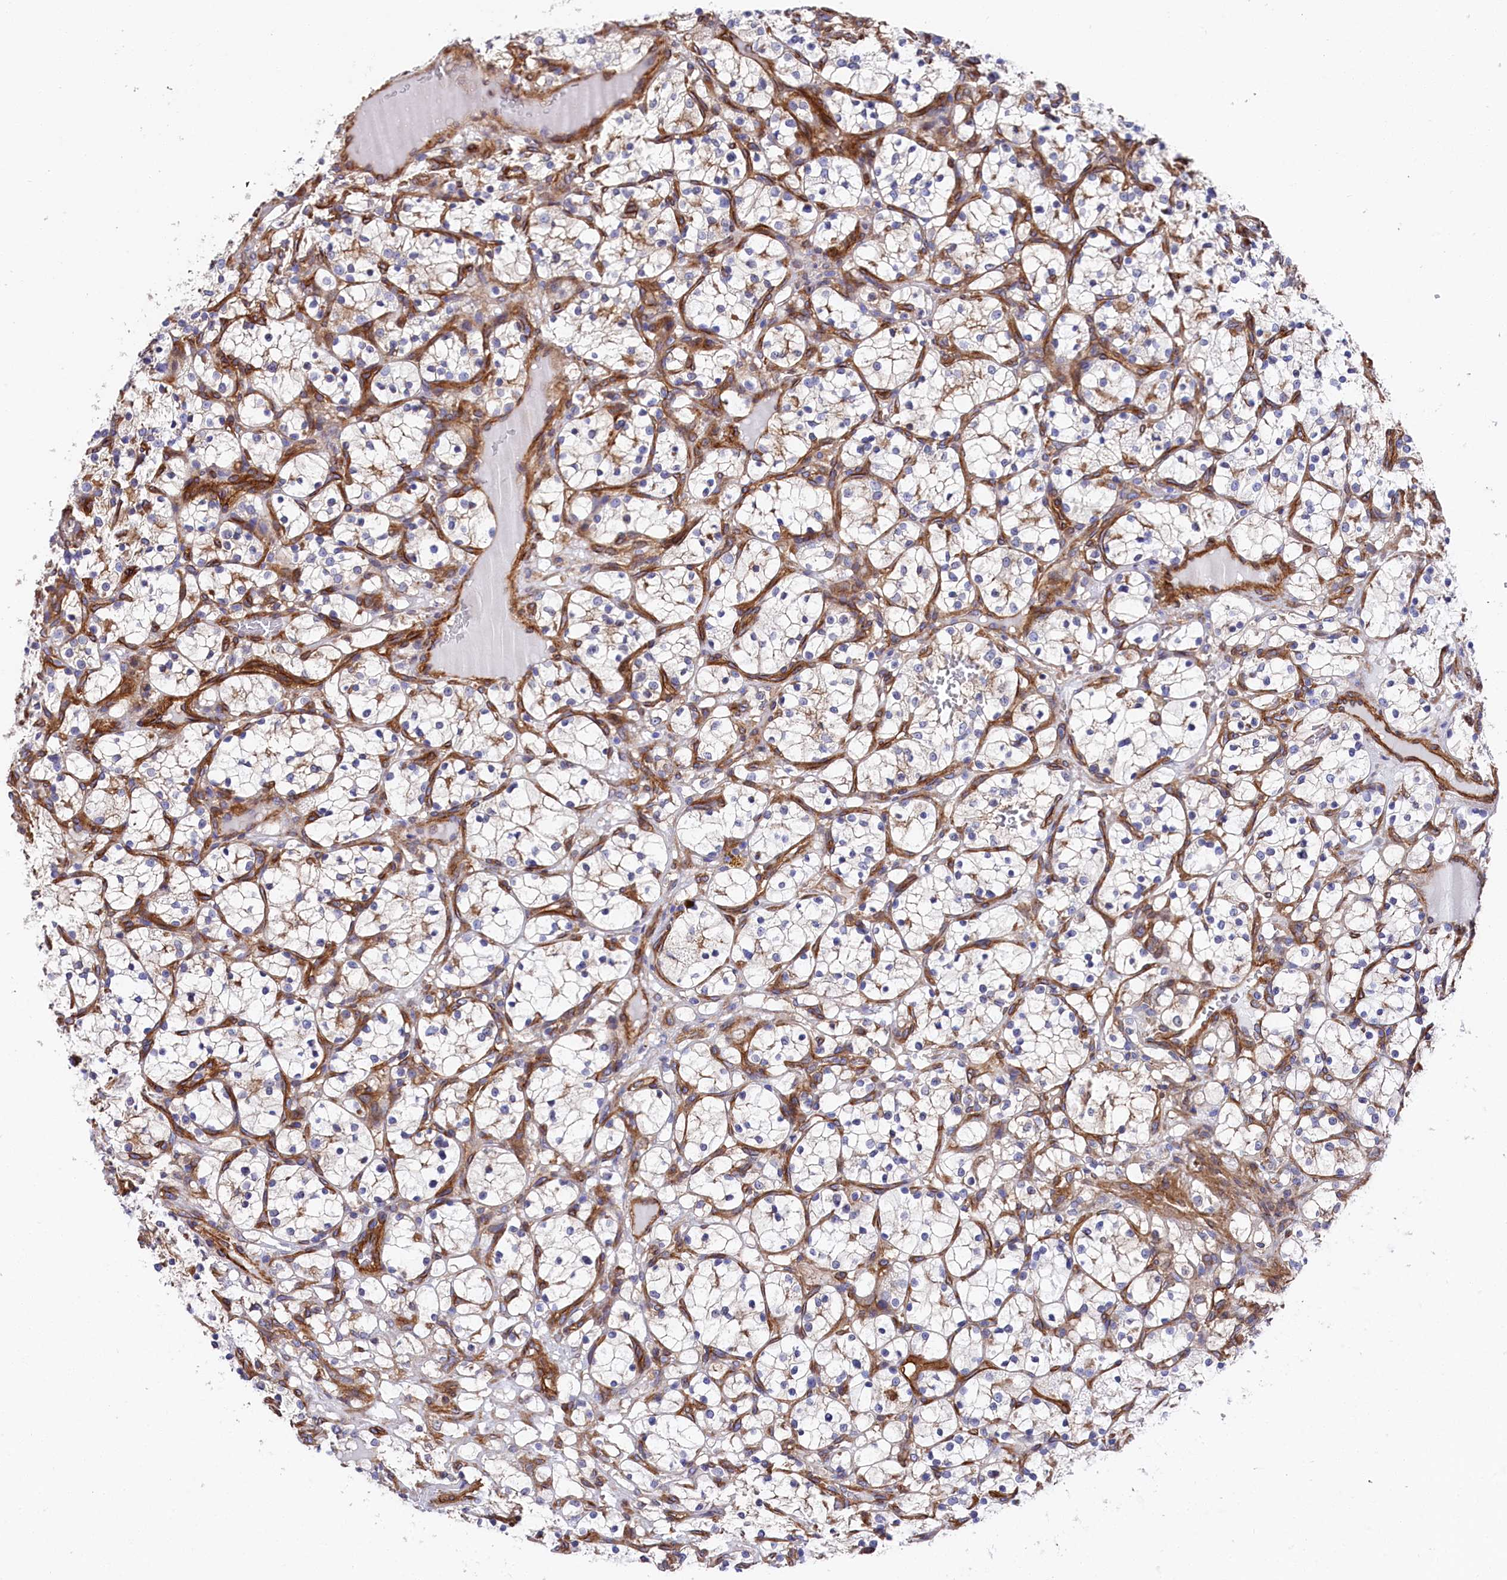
{"staining": {"intensity": "weak", "quantity": "25%-75%", "location": "cytoplasmic/membranous"}, "tissue": "renal cancer", "cell_type": "Tumor cells", "image_type": "cancer", "snomed": [{"axis": "morphology", "description": "Adenocarcinoma, NOS"}, {"axis": "topography", "description": "Kidney"}], "caption": "Tumor cells show weak cytoplasmic/membranous expression in about 25%-75% of cells in adenocarcinoma (renal). Using DAB (3,3'-diaminobenzidine) (brown) and hematoxylin (blue) stains, captured at high magnification using brightfield microscopy.", "gene": "TNKS1BP1", "patient": {"sex": "female", "age": 69}}